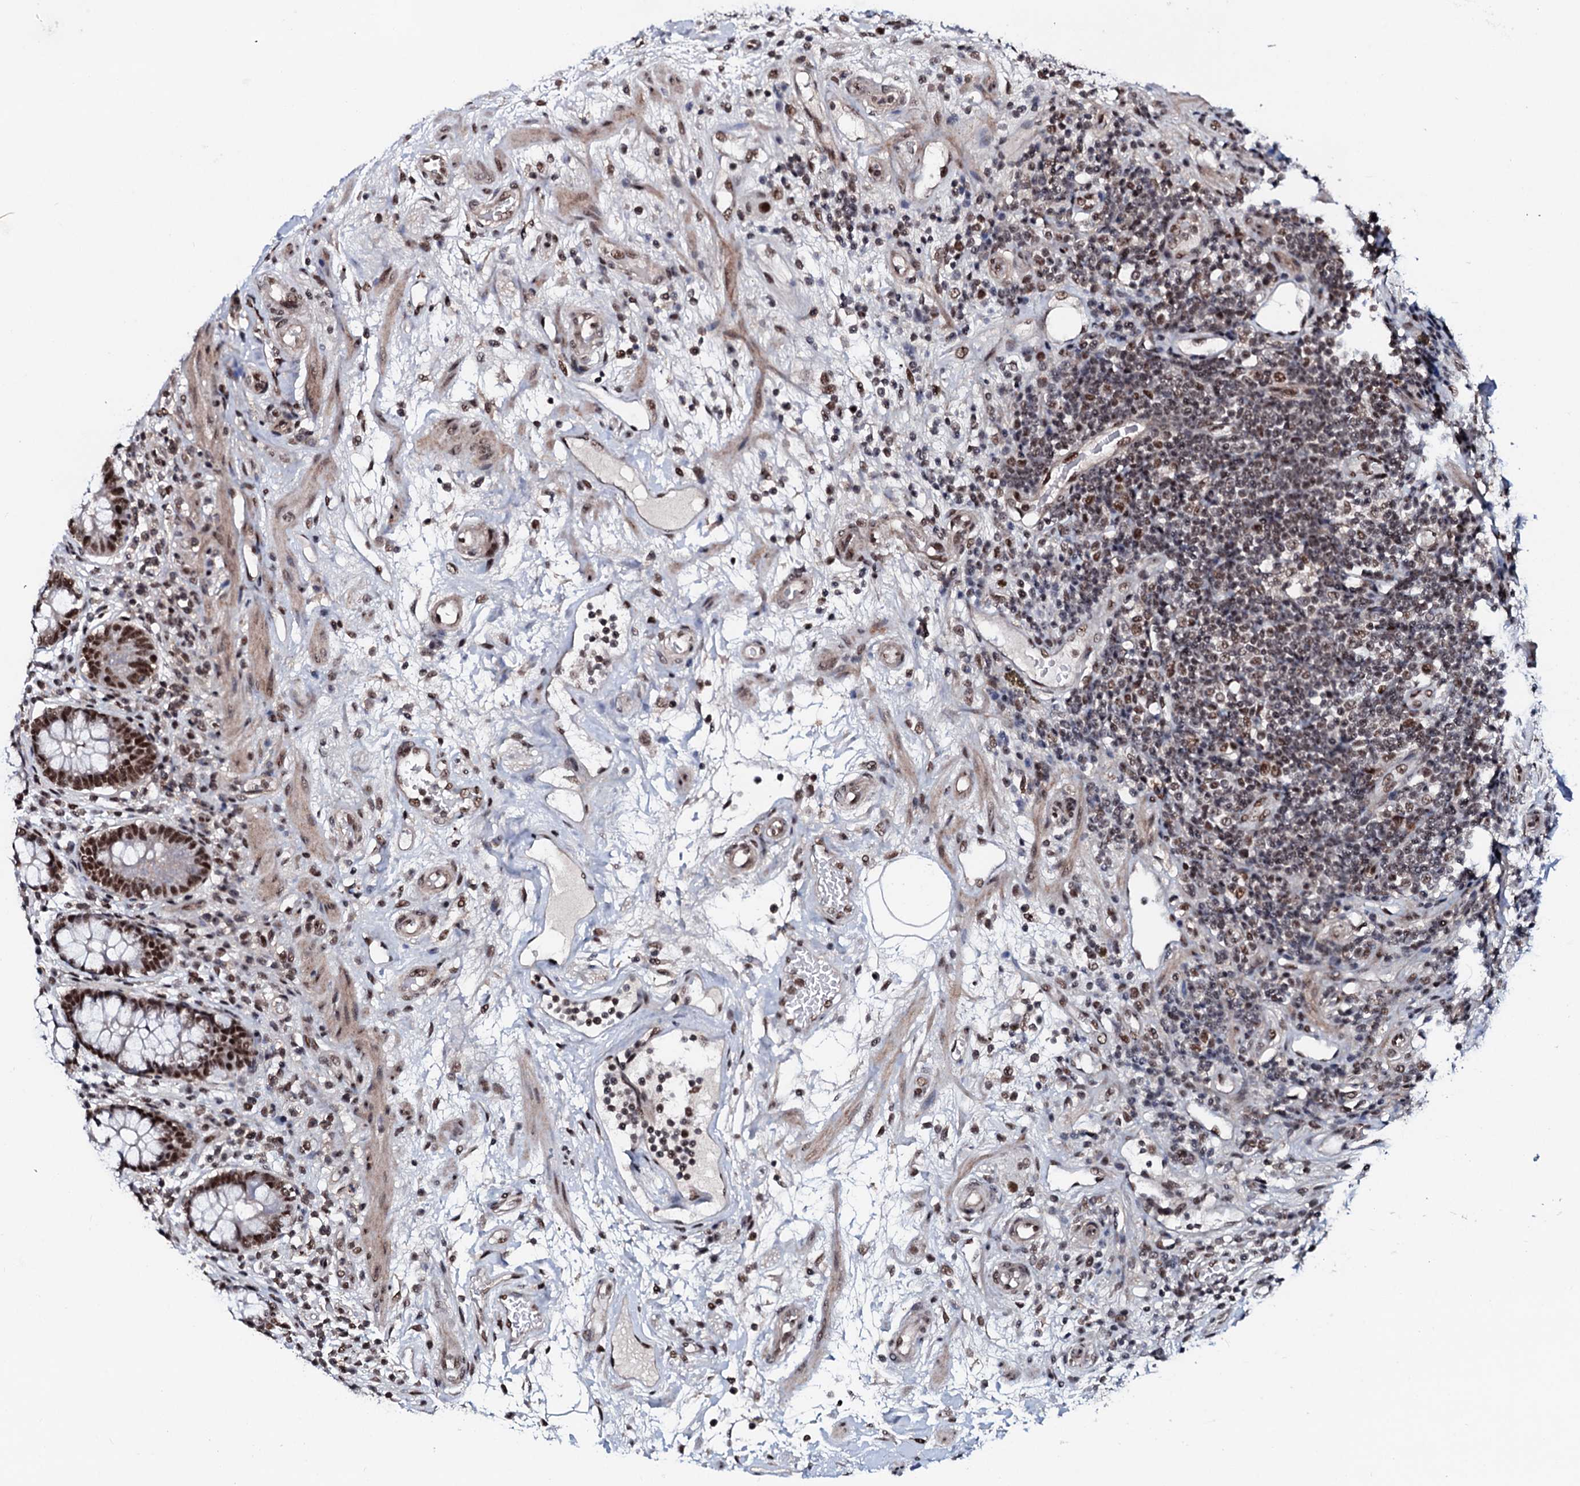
{"staining": {"intensity": "moderate", "quantity": ">75%", "location": "nuclear"}, "tissue": "colon", "cell_type": "Endothelial cells", "image_type": "normal", "snomed": [{"axis": "morphology", "description": "Normal tissue, NOS"}, {"axis": "topography", "description": "Colon"}], "caption": "The photomicrograph shows a brown stain indicating the presence of a protein in the nuclear of endothelial cells in colon. (DAB IHC with brightfield microscopy, high magnification).", "gene": "PRPF18", "patient": {"sex": "female", "age": 79}}